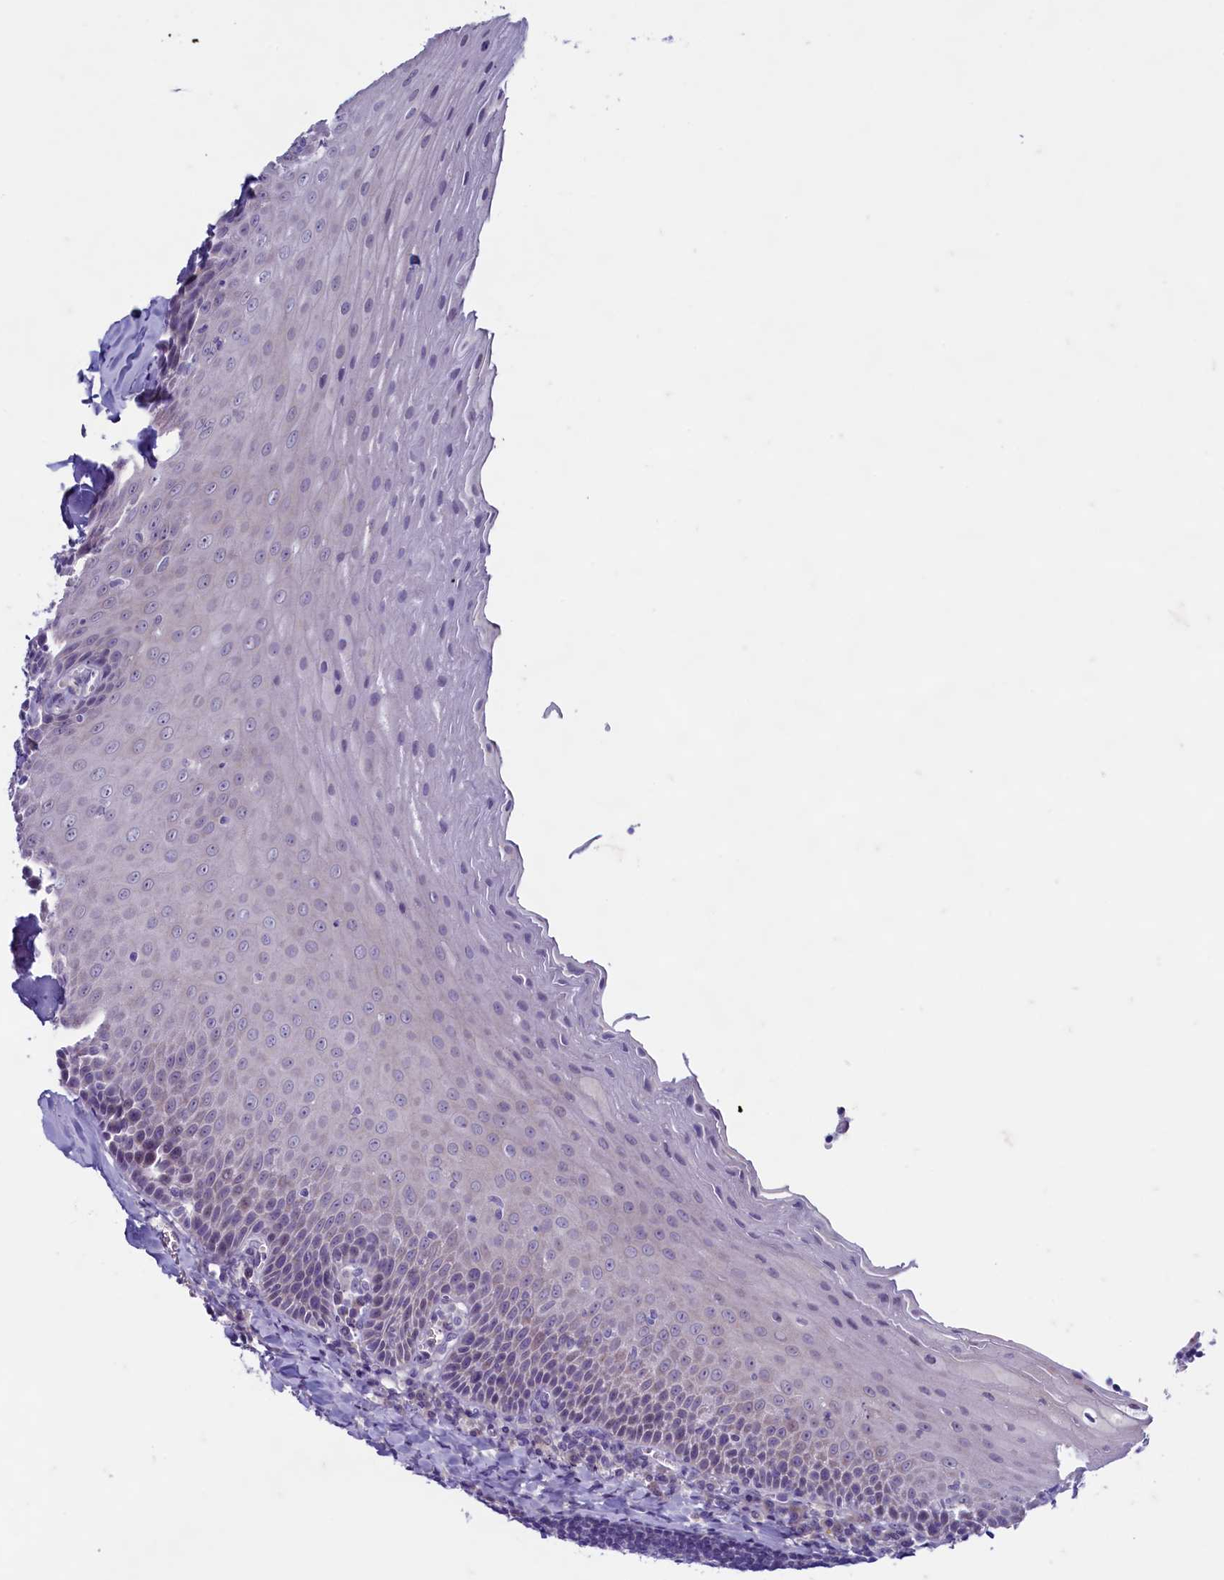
{"staining": {"intensity": "negative", "quantity": "none", "location": "none"}, "tissue": "tonsil", "cell_type": "Germinal center cells", "image_type": "normal", "snomed": [{"axis": "morphology", "description": "Normal tissue, NOS"}, {"axis": "topography", "description": "Tonsil"}], "caption": "DAB immunohistochemical staining of normal human tonsil shows no significant staining in germinal center cells. (DAB immunohistochemistry (IHC), high magnification).", "gene": "MAP1LC3A", "patient": {"sex": "male", "age": 27}}